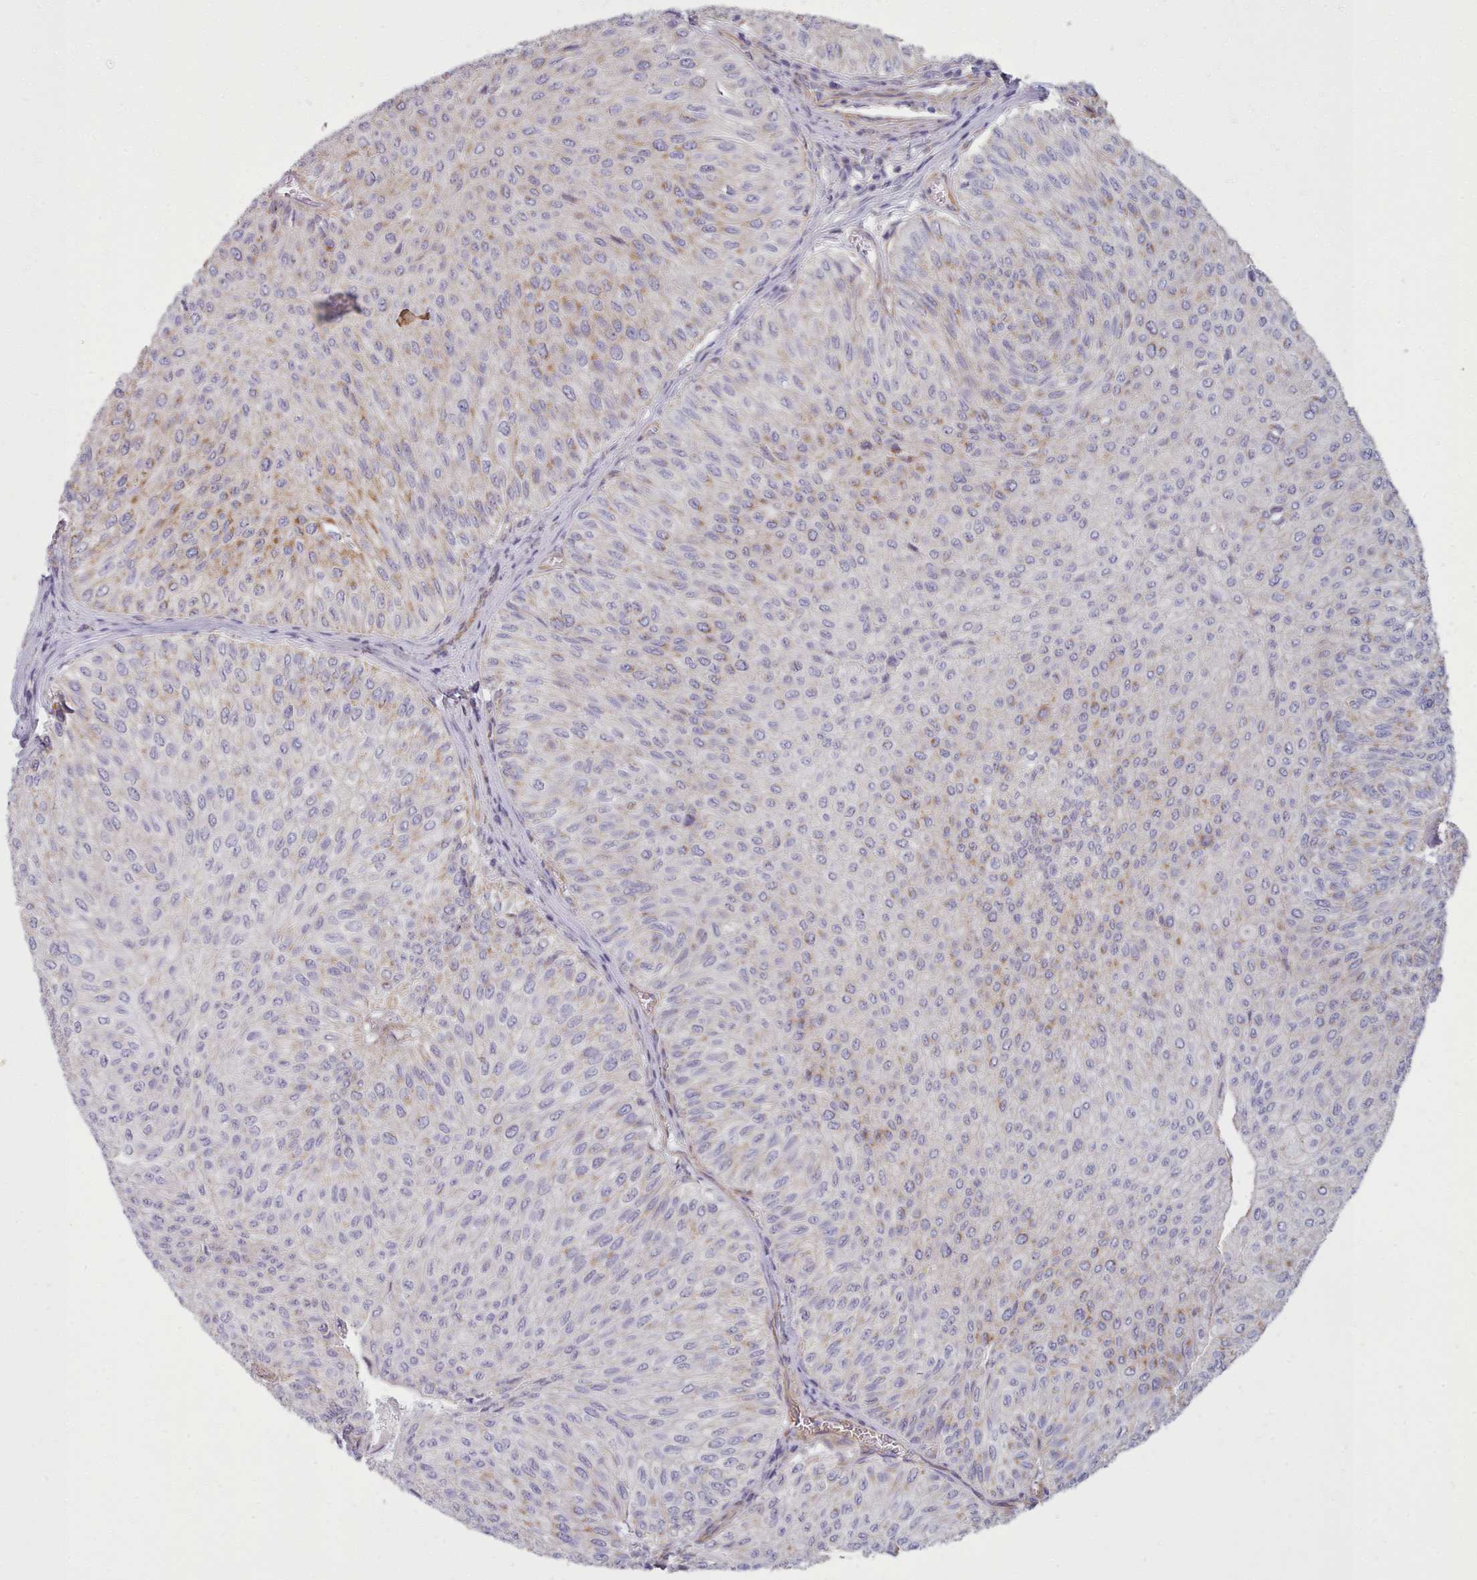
{"staining": {"intensity": "moderate", "quantity": "<25%", "location": "cytoplasmic/membranous"}, "tissue": "urothelial cancer", "cell_type": "Tumor cells", "image_type": "cancer", "snomed": [{"axis": "morphology", "description": "Urothelial carcinoma, NOS"}, {"axis": "topography", "description": "Urinary bladder"}], "caption": "Protein staining by IHC shows moderate cytoplasmic/membranous positivity in about <25% of tumor cells in transitional cell carcinoma.", "gene": "MRPL21", "patient": {"sex": "male", "age": 59}}